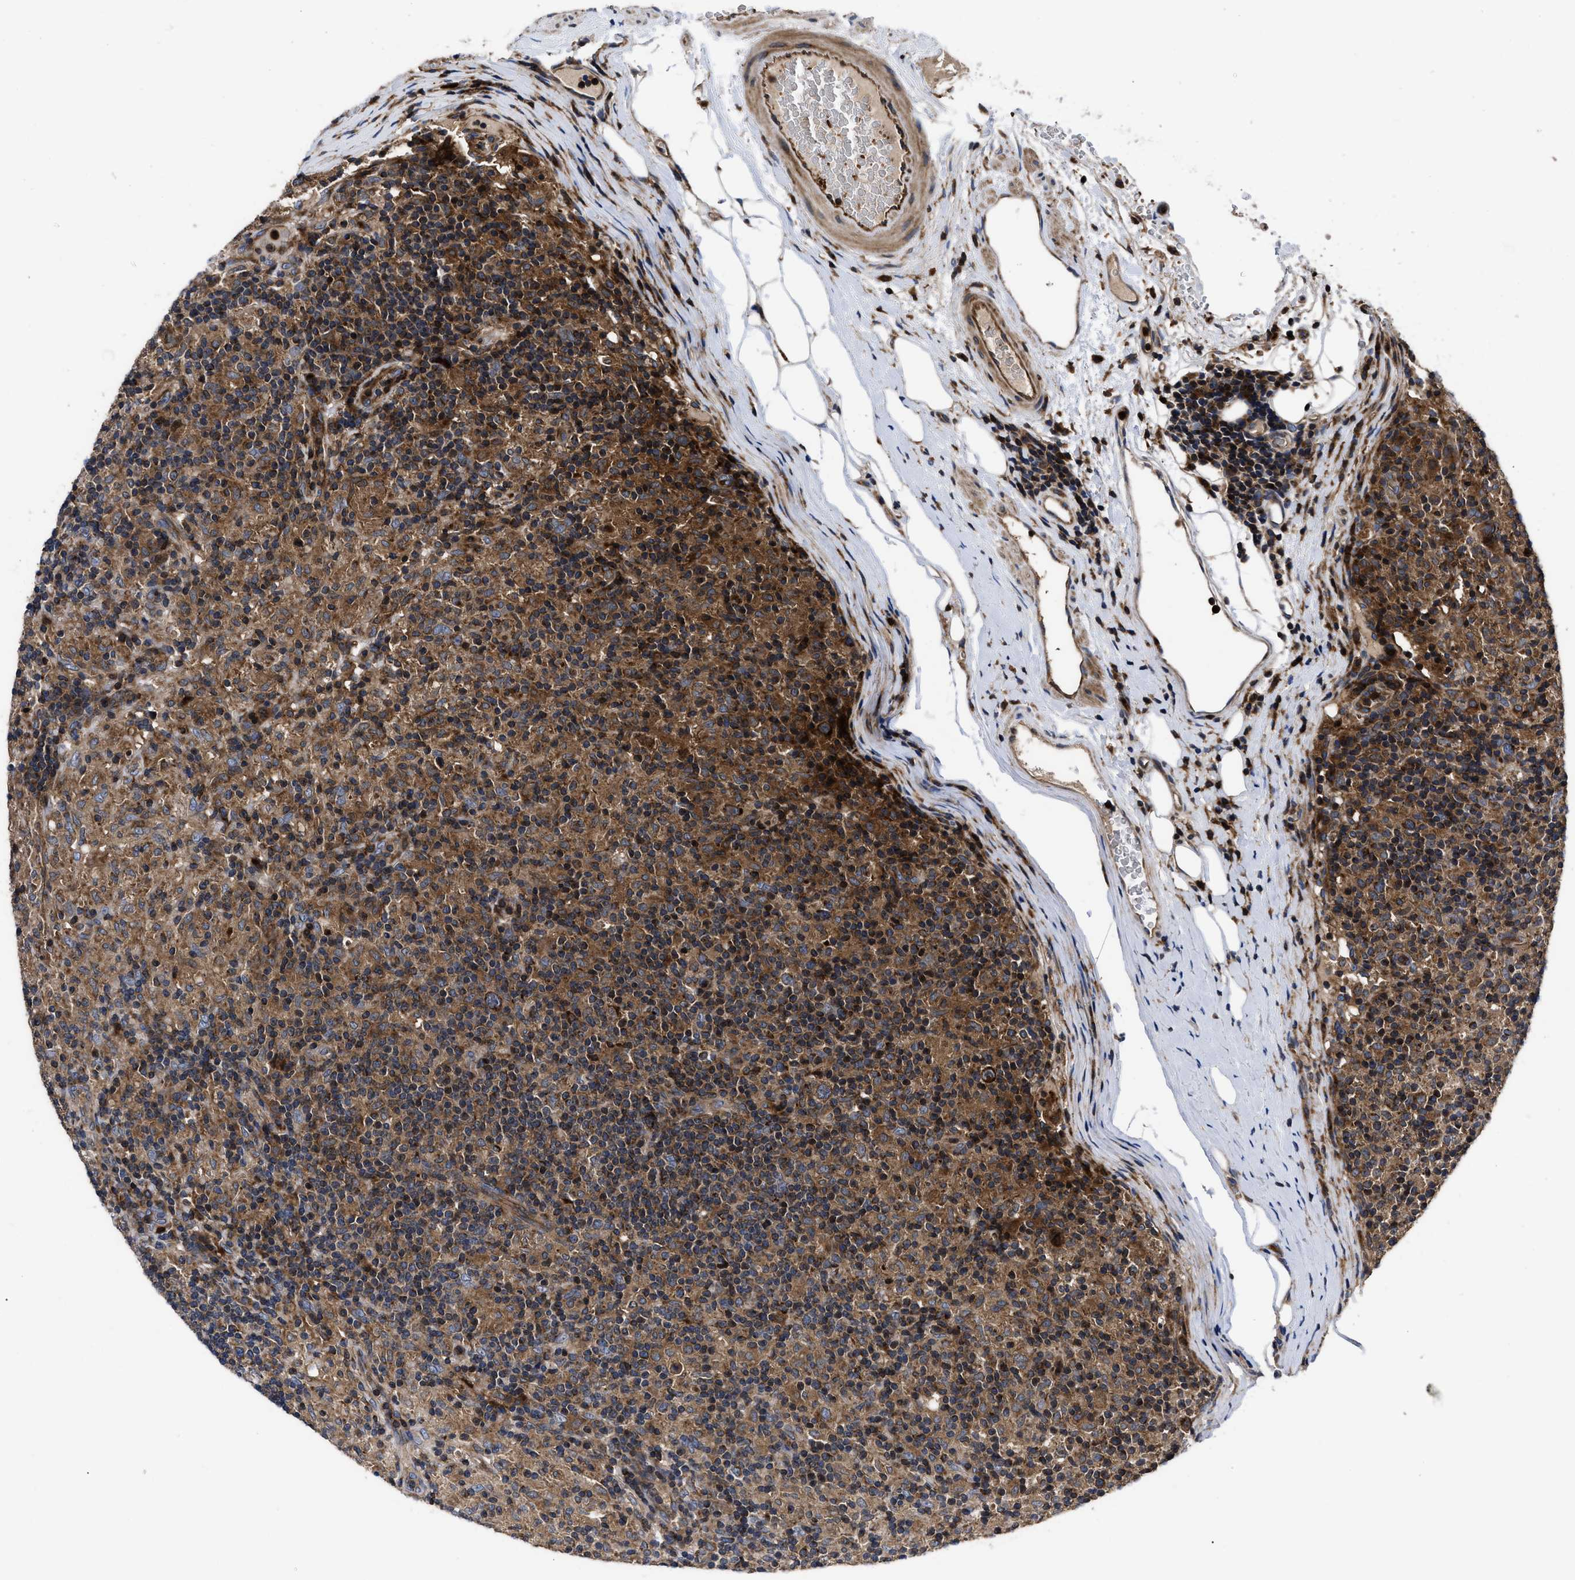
{"staining": {"intensity": "moderate", "quantity": ">75%", "location": "cytoplasmic/membranous"}, "tissue": "lymphoma", "cell_type": "Tumor cells", "image_type": "cancer", "snomed": [{"axis": "morphology", "description": "Hodgkin's disease, NOS"}, {"axis": "topography", "description": "Lymph node"}], "caption": "Protein staining displays moderate cytoplasmic/membranous expression in approximately >75% of tumor cells in Hodgkin's disease.", "gene": "YBEY", "patient": {"sex": "male", "age": 70}}